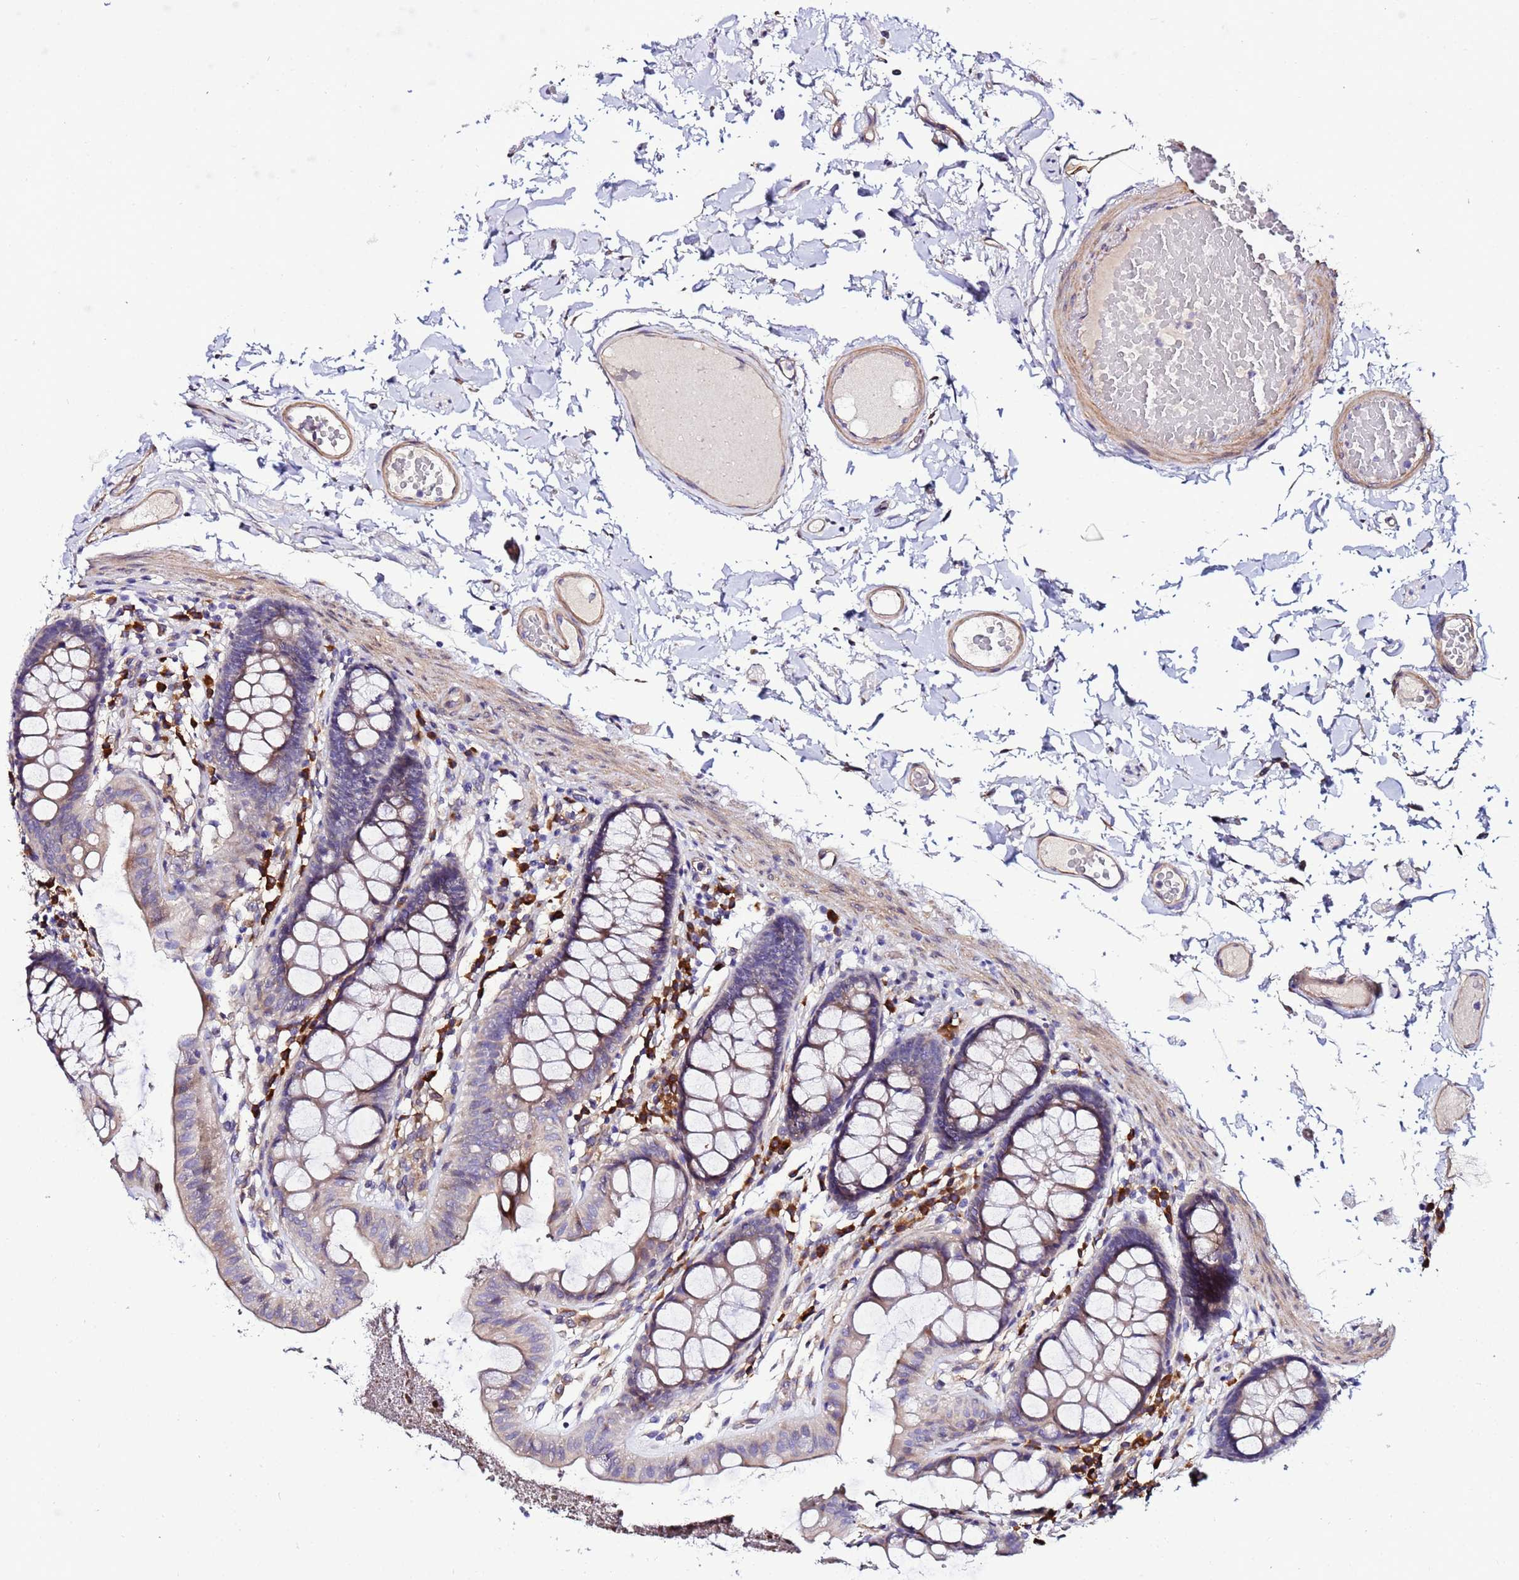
{"staining": {"intensity": "moderate", "quantity": ">75%", "location": "cytoplasmic/membranous"}, "tissue": "colon", "cell_type": "Endothelial cells", "image_type": "normal", "snomed": [{"axis": "morphology", "description": "Normal tissue, NOS"}, {"axis": "topography", "description": "Colon"}], "caption": "Protein positivity by IHC demonstrates moderate cytoplasmic/membranous positivity in about >75% of endothelial cells in benign colon.", "gene": "JRKL", "patient": {"sex": "male", "age": 84}}